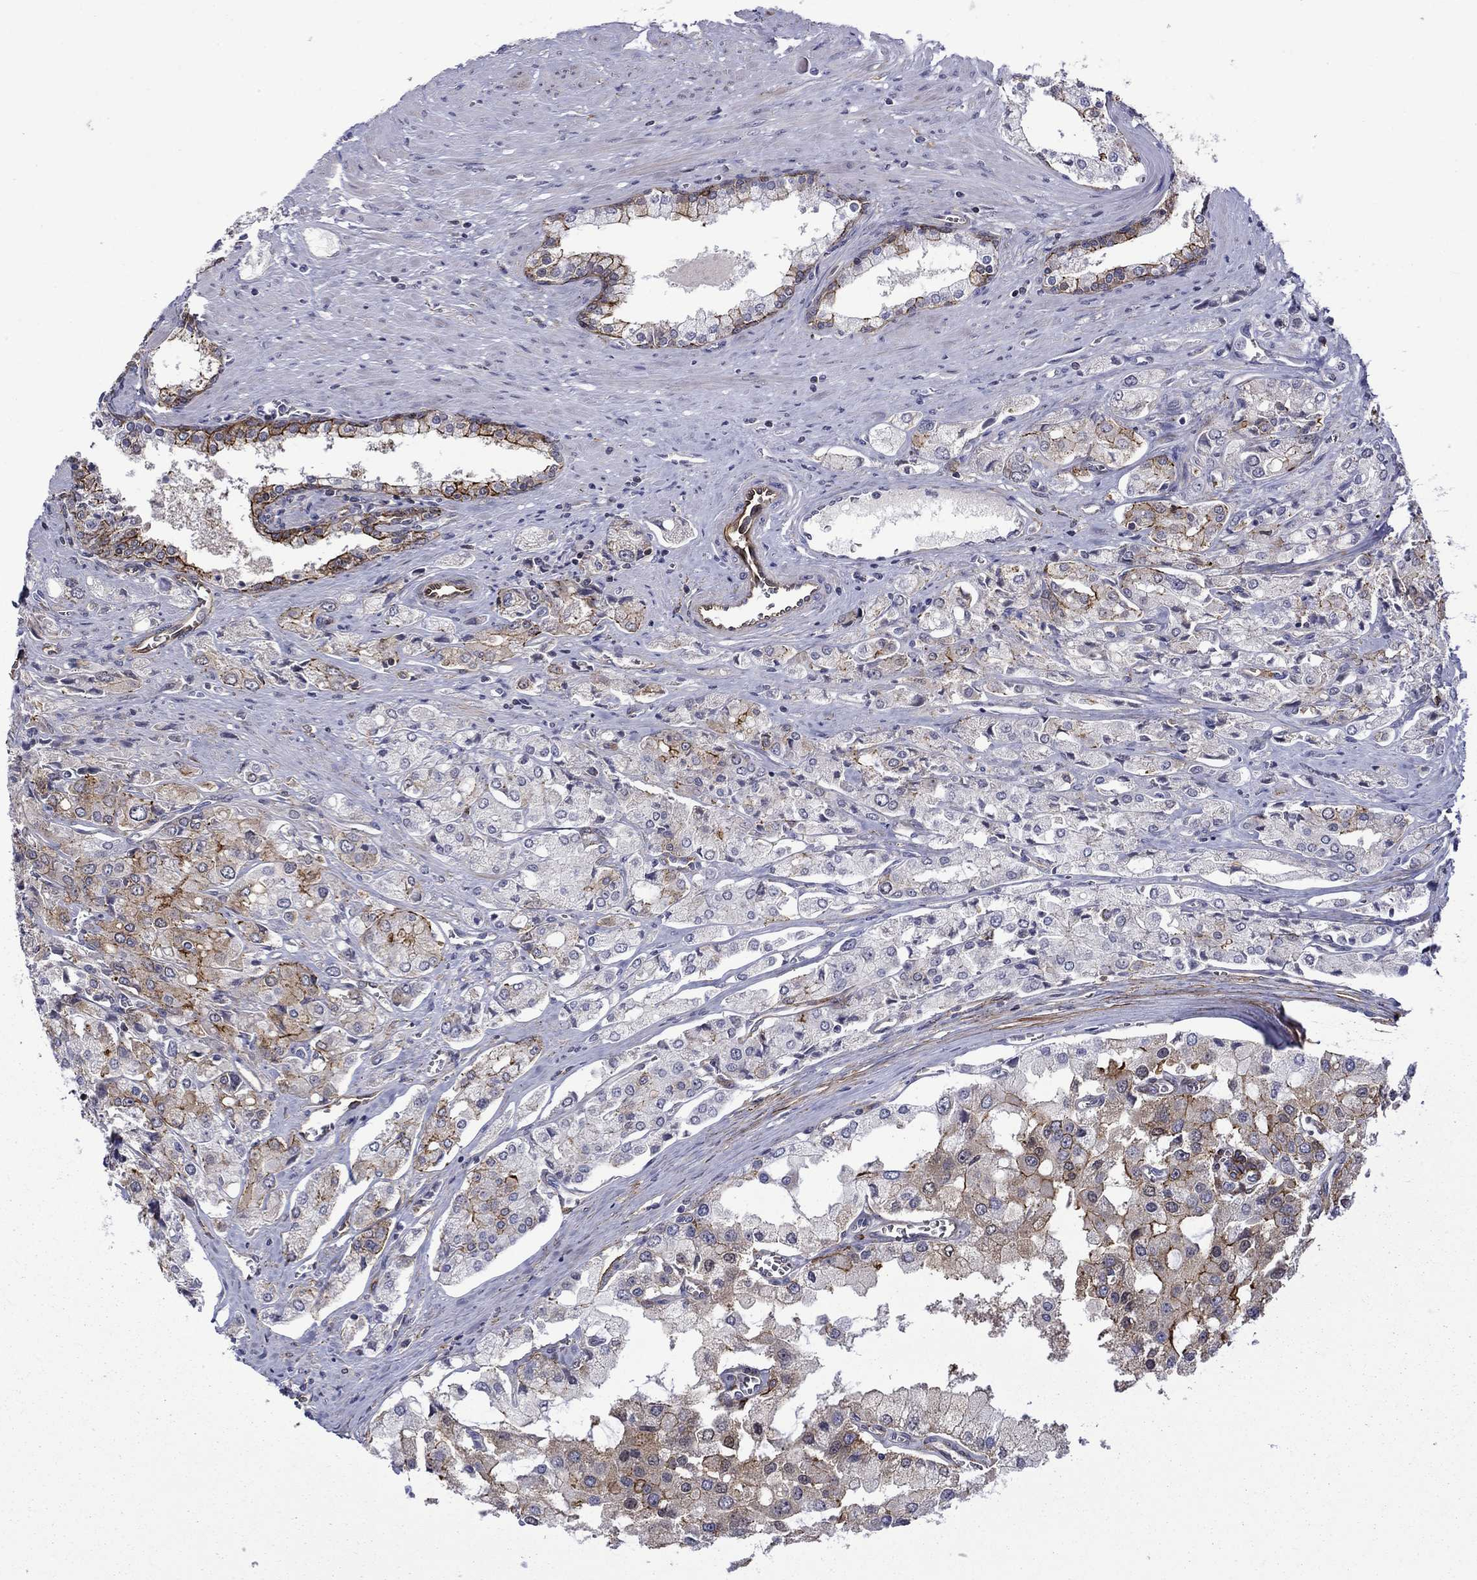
{"staining": {"intensity": "strong", "quantity": "25%-75%", "location": "cytoplasmic/membranous"}, "tissue": "prostate cancer", "cell_type": "Tumor cells", "image_type": "cancer", "snomed": [{"axis": "morphology", "description": "Adenocarcinoma, NOS"}, {"axis": "topography", "description": "Prostate and seminal vesicle, NOS"}, {"axis": "topography", "description": "Prostate"}], "caption": "This micrograph exhibits prostate adenocarcinoma stained with immunohistochemistry (IHC) to label a protein in brown. The cytoplasmic/membranous of tumor cells show strong positivity for the protein. Nuclei are counter-stained blue.", "gene": "LMO7", "patient": {"sex": "male", "age": 67}}